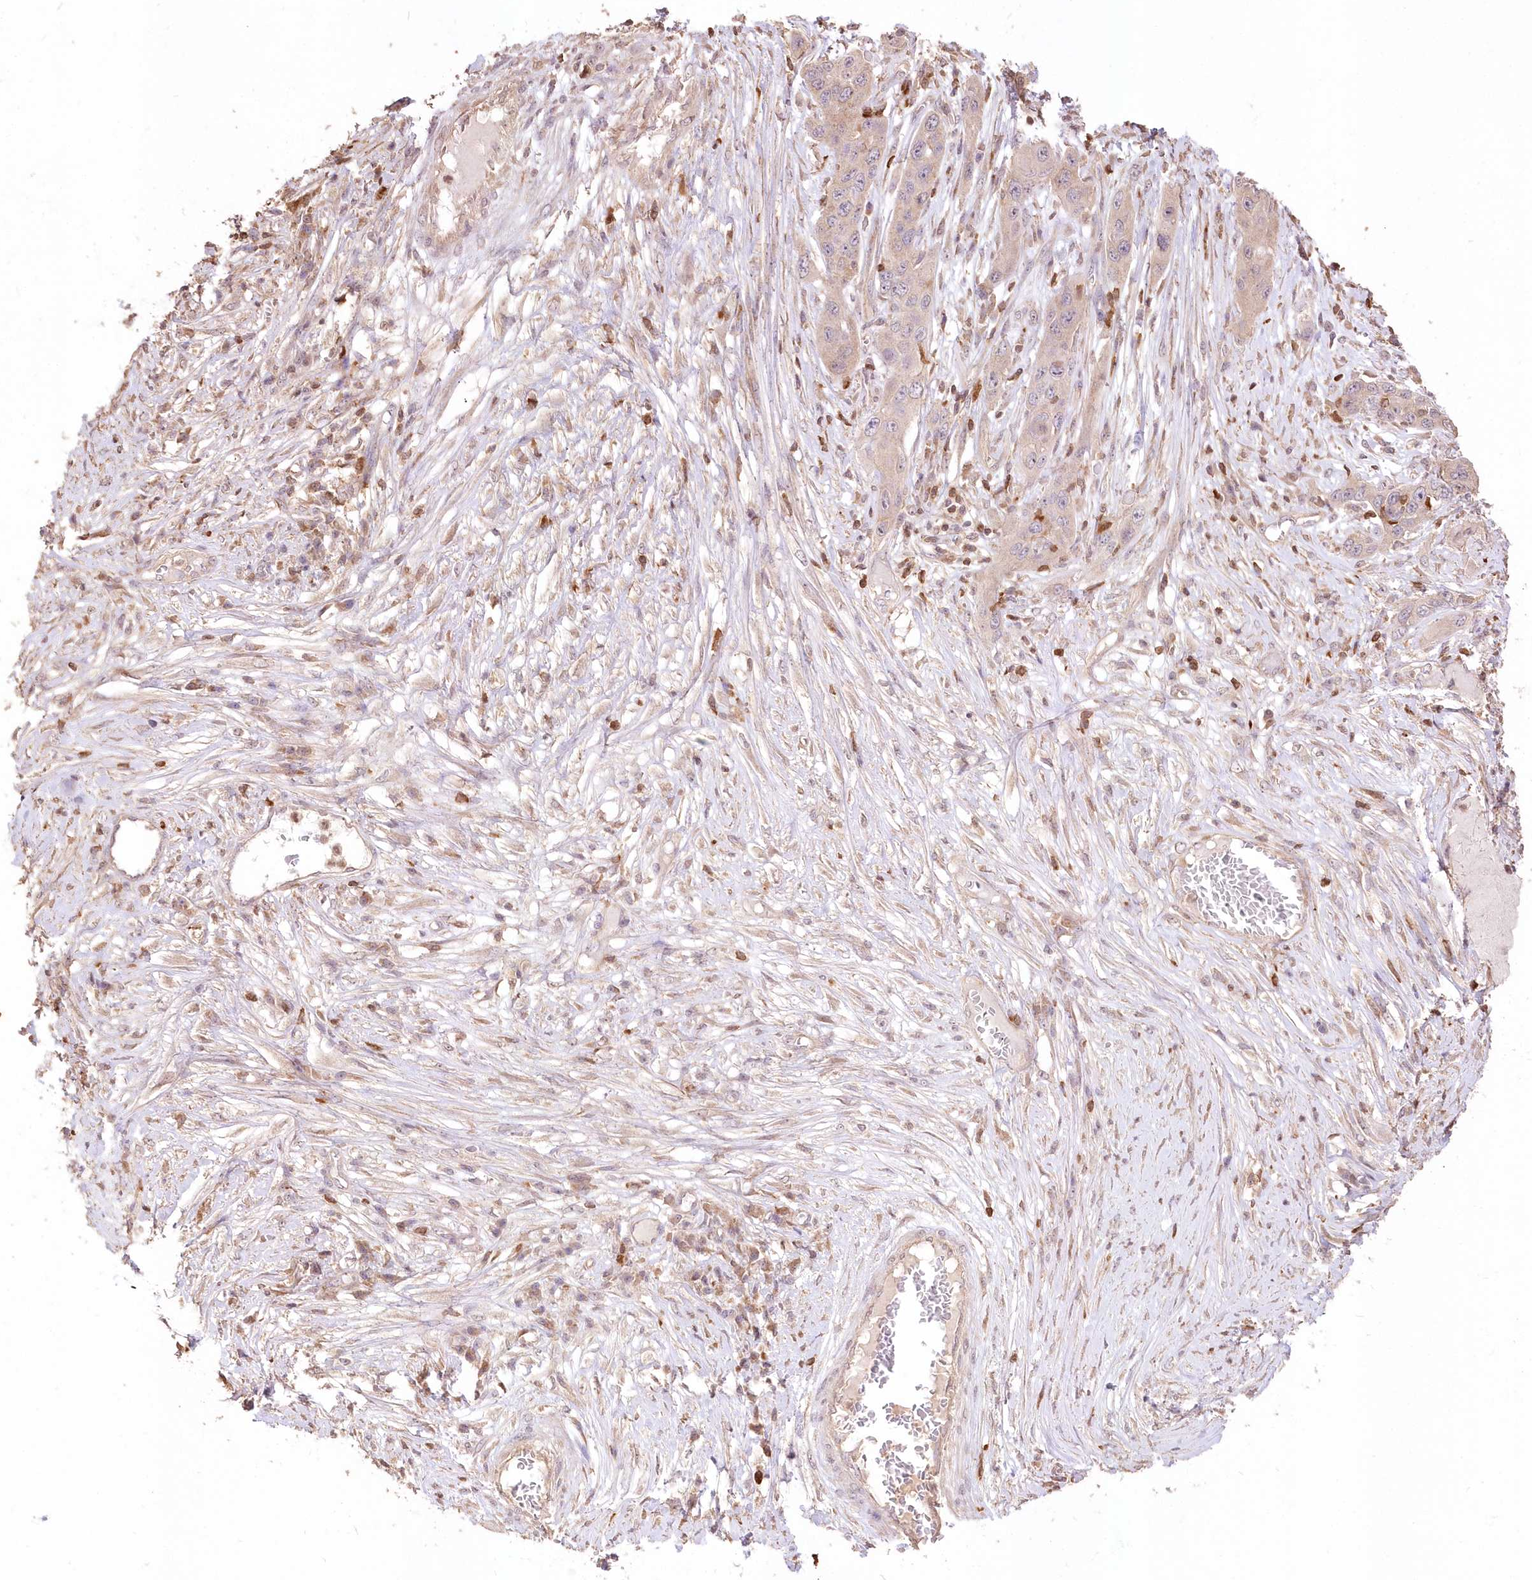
{"staining": {"intensity": "weak", "quantity": "<25%", "location": "cytoplasmic/membranous"}, "tissue": "skin cancer", "cell_type": "Tumor cells", "image_type": "cancer", "snomed": [{"axis": "morphology", "description": "Squamous cell carcinoma, NOS"}, {"axis": "topography", "description": "Skin"}], "caption": "The micrograph shows no significant staining in tumor cells of skin cancer (squamous cell carcinoma).", "gene": "STK17B", "patient": {"sex": "male", "age": 55}}